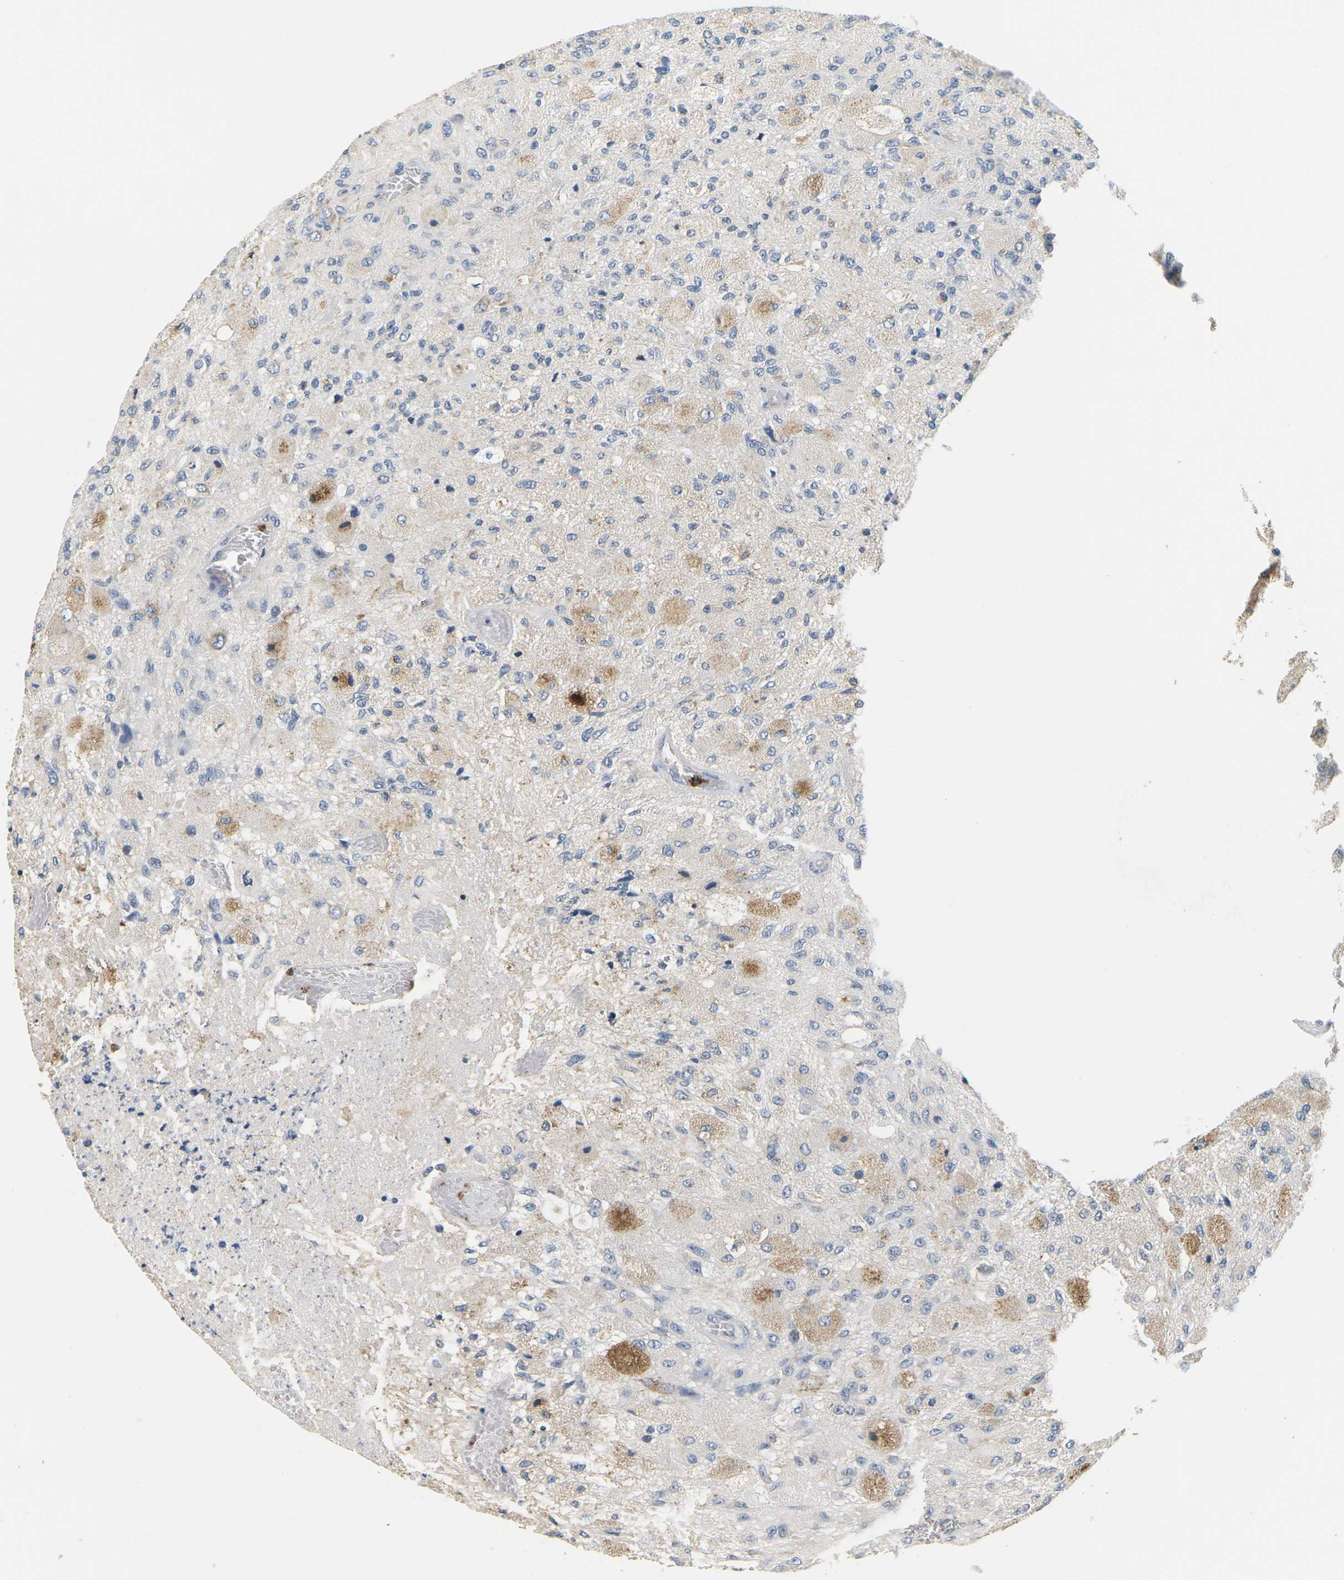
{"staining": {"intensity": "moderate", "quantity": "<25%", "location": "cytoplasmic/membranous"}, "tissue": "glioma", "cell_type": "Tumor cells", "image_type": "cancer", "snomed": [{"axis": "morphology", "description": "Normal tissue, NOS"}, {"axis": "morphology", "description": "Glioma, malignant, High grade"}, {"axis": "topography", "description": "Cerebral cortex"}], "caption": "Immunohistochemistry micrograph of human glioma stained for a protein (brown), which exhibits low levels of moderate cytoplasmic/membranous positivity in approximately <25% of tumor cells.", "gene": "ADM", "patient": {"sex": "male", "age": 77}}